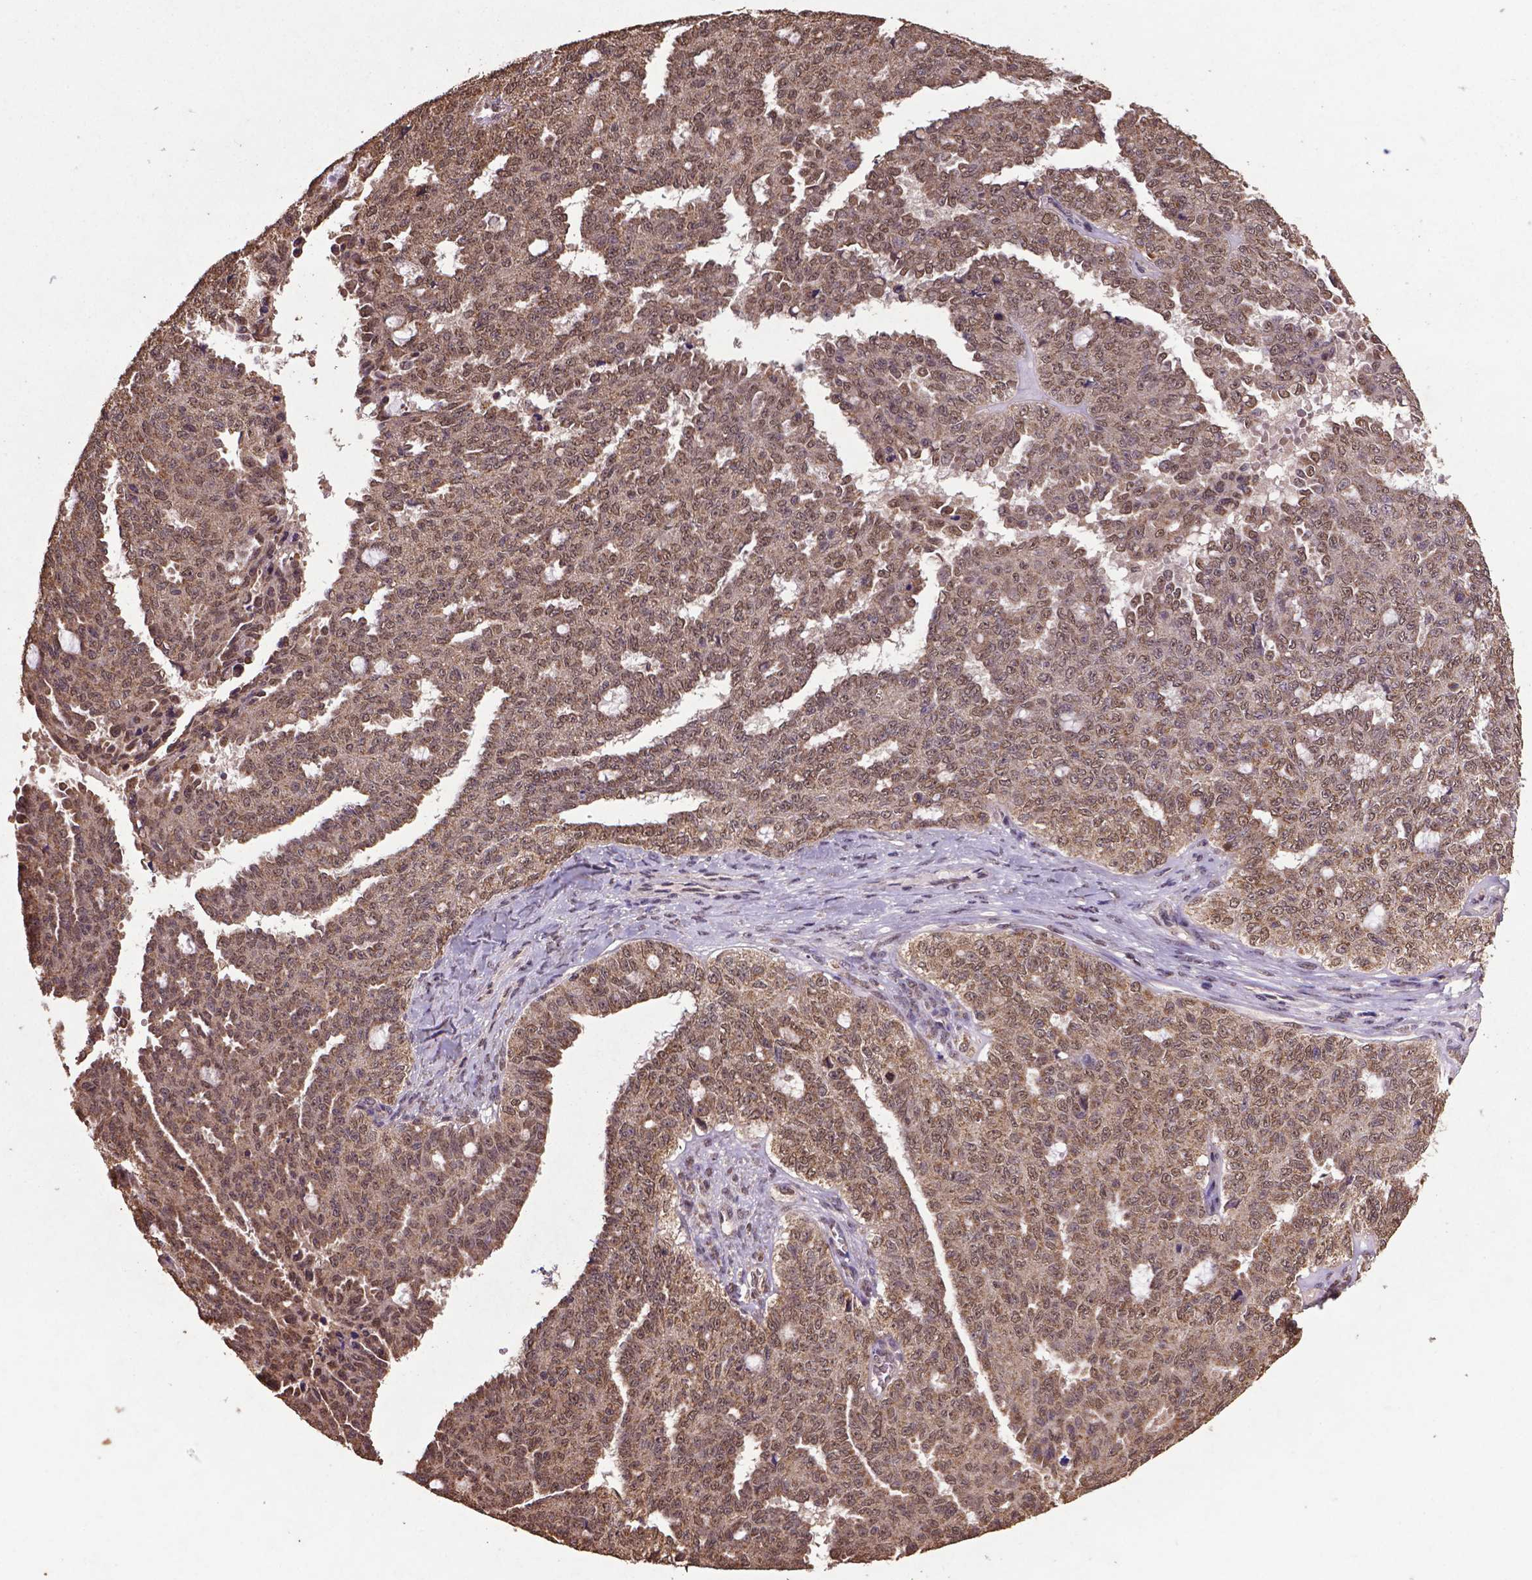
{"staining": {"intensity": "moderate", "quantity": ">75%", "location": "nuclear"}, "tissue": "ovarian cancer", "cell_type": "Tumor cells", "image_type": "cancer", "snomed": [{"axis": "morphology", "description": "Cystadenocarcinoma, serous, NOS"}, {"axis": "topography", "description": "Ovary"}], "caption": "Ovarian cancer stained for a protein (brown) shows moderate nuclear positive expression in approximately >75% of tumor cells.", "gene": "DCAF1", "patient": {"sex": "female", "age": 71}}